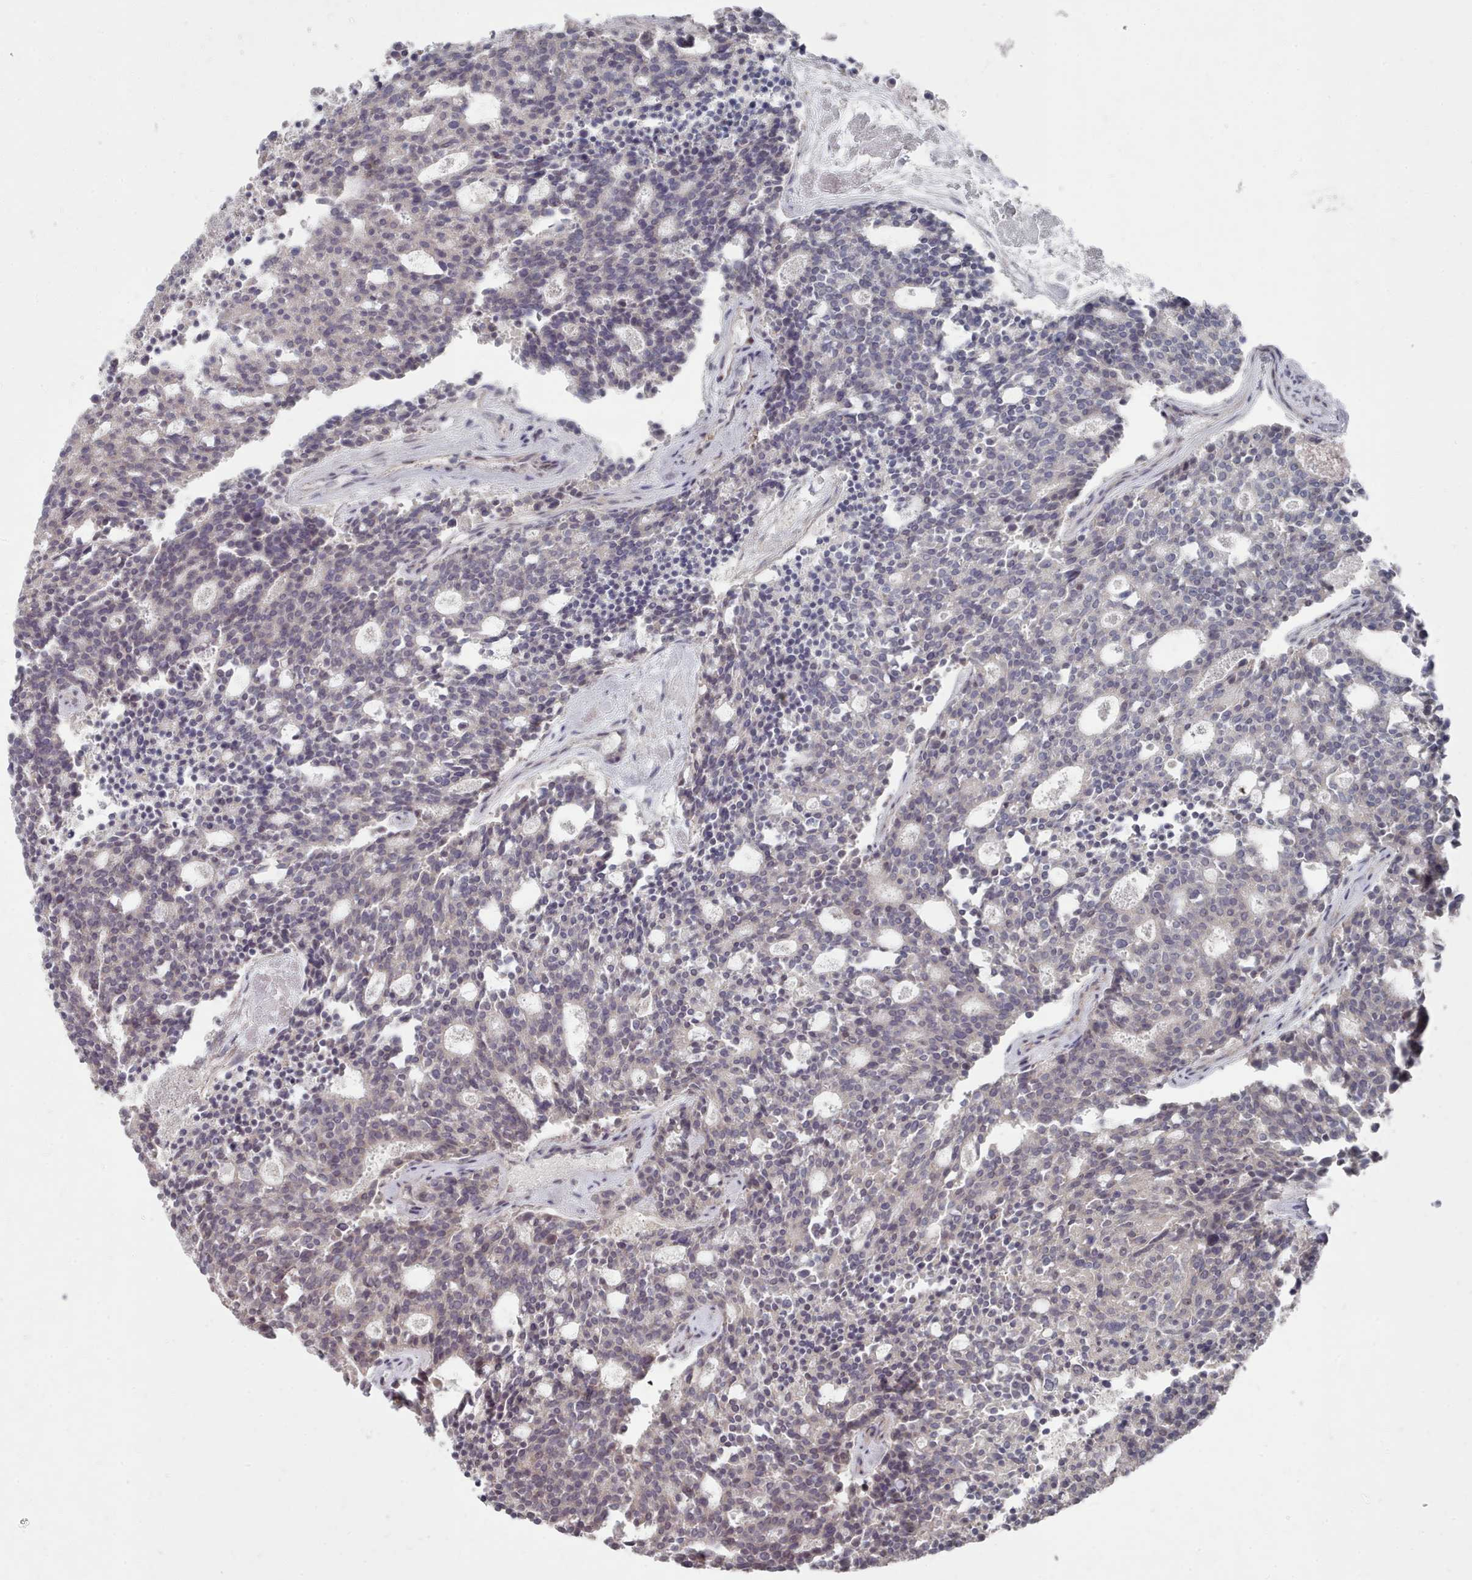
{"staining": {"intensity": "negative", "quantity": "none", "location": "none"}, "tissue": "carcinoid", "cell_type": "Tumor cells", "image_type": "cancer", "snomed": [{"axis": "morphology", "description": "Carcinoid, malignant, NOS"}, {"axis": "topography", "description": "Pancreas"}], "caption": "Tumor cells show no significant protein positivity in carcinoid.", "gene": "COL8A2", "patient": {"sex": "female", "age": 54}}